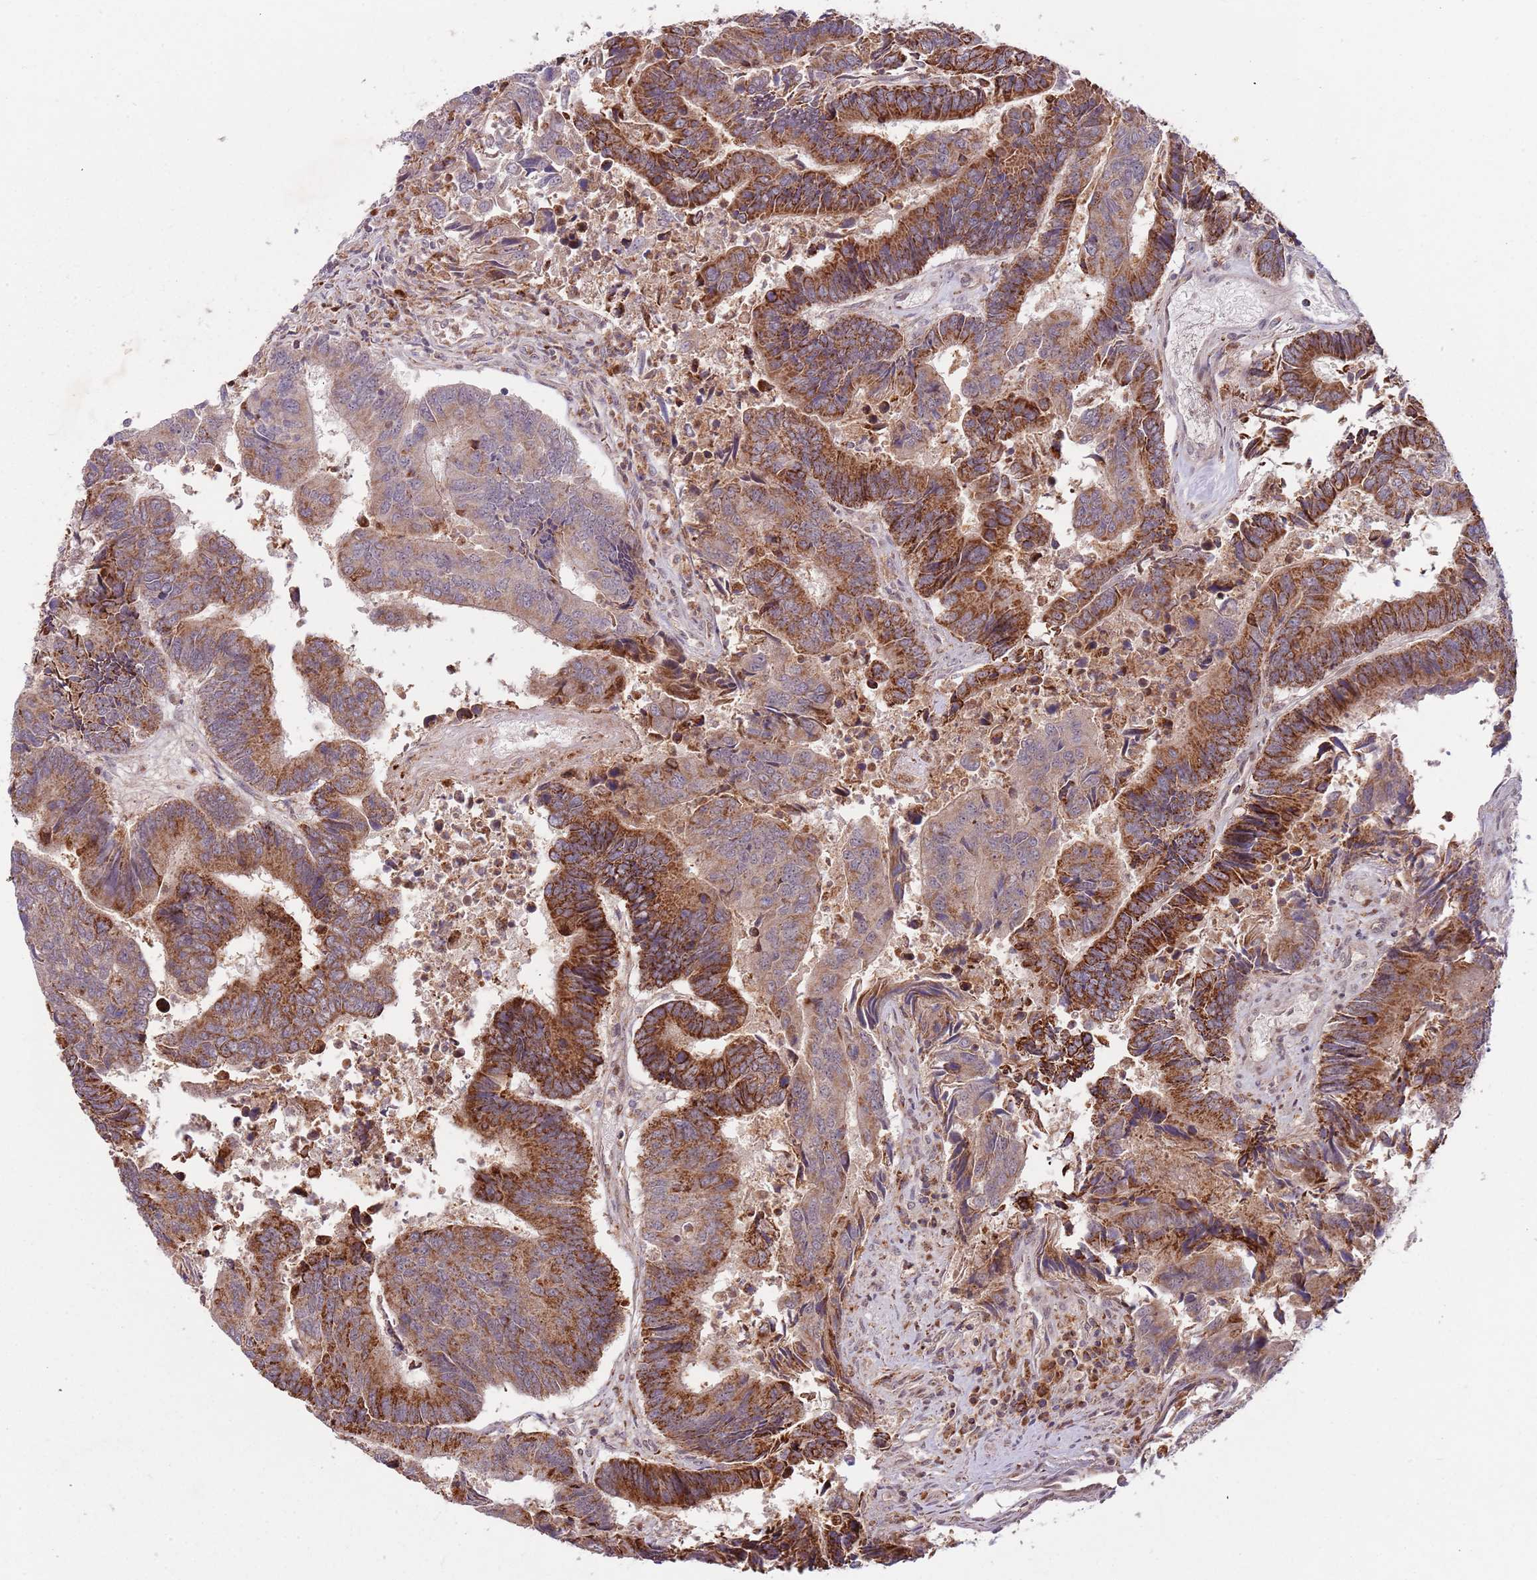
{"staining": {"intensity": "strong", "quantity": "25%-75%", "location": "cytoplasmic/membranous"}, "tissue": "colorectal cancer", "cell_type": "Tumor cells", "image_type": "cancer", "snomed": [{"axis": "morphology", "description": "Adenocarcinoma, NOS"}, {"axis": "topography", "description": "Colon"}], "caption": "A brown stain highlights strong cytoplasmic/membranous staining of a protein in human colorectal cancer tumor cells. The staining is performed using DAB (3,3'-diaminobenzidine) brown chromogen to label protein expression. The nuclei are counter-stained blue using hematoxylin.", "gene": "ULK3", "patient": {"sex": "female", "age": 67}}